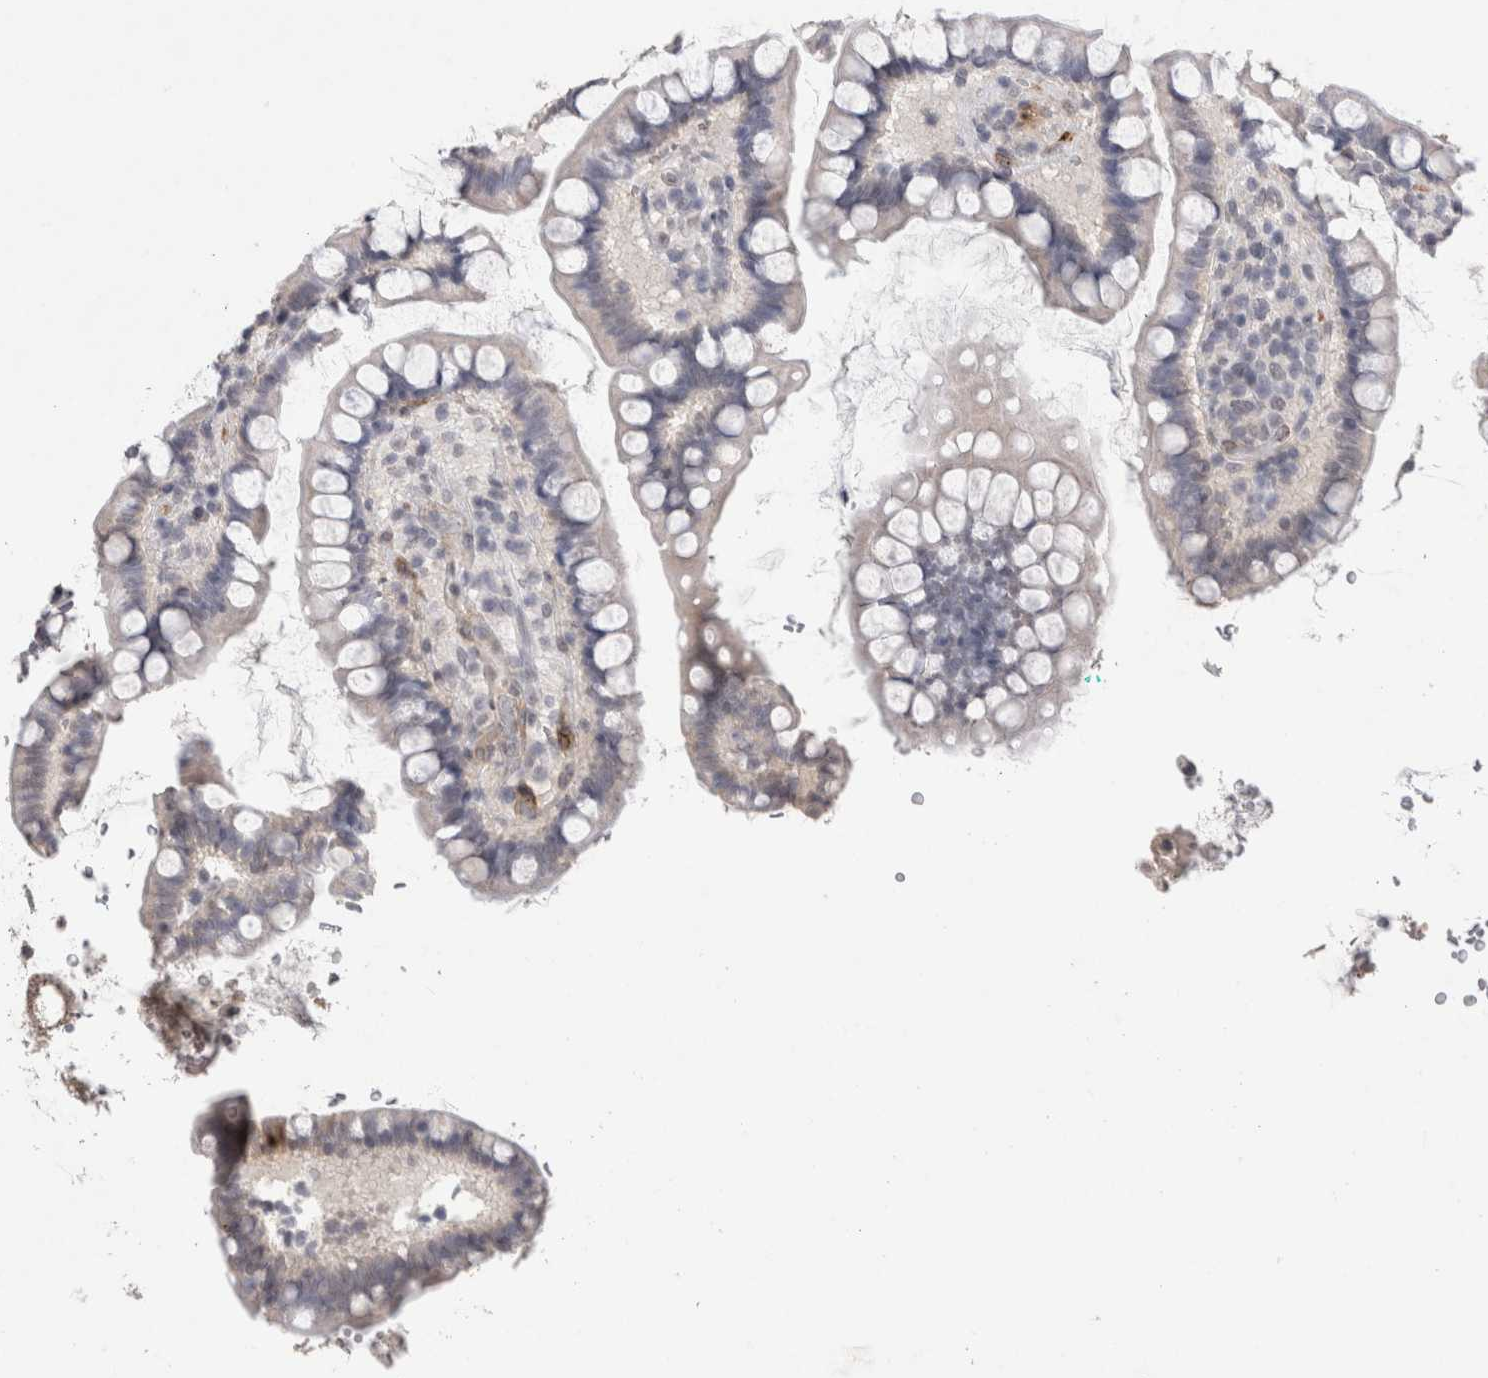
{"staining": {"intensity": "negative", "quantity": "none", "location": "none"}, "tissue": "small intestine", "cell_type": "Glandular cells", "image_type": "normal", "snomed": [{"axis": "morphology", "description": "Normal tissue, NOS"}, {"axis": "topography", "description": "Smooth muscle"}, {"axis": "topography", "description": "Small intestine"}], "caption": "Human small intestine stained for a protein using IHC displays no positivity in glandular cells.", "gene": "CDH13", "patient": {"sex": "female", "age": 84}}